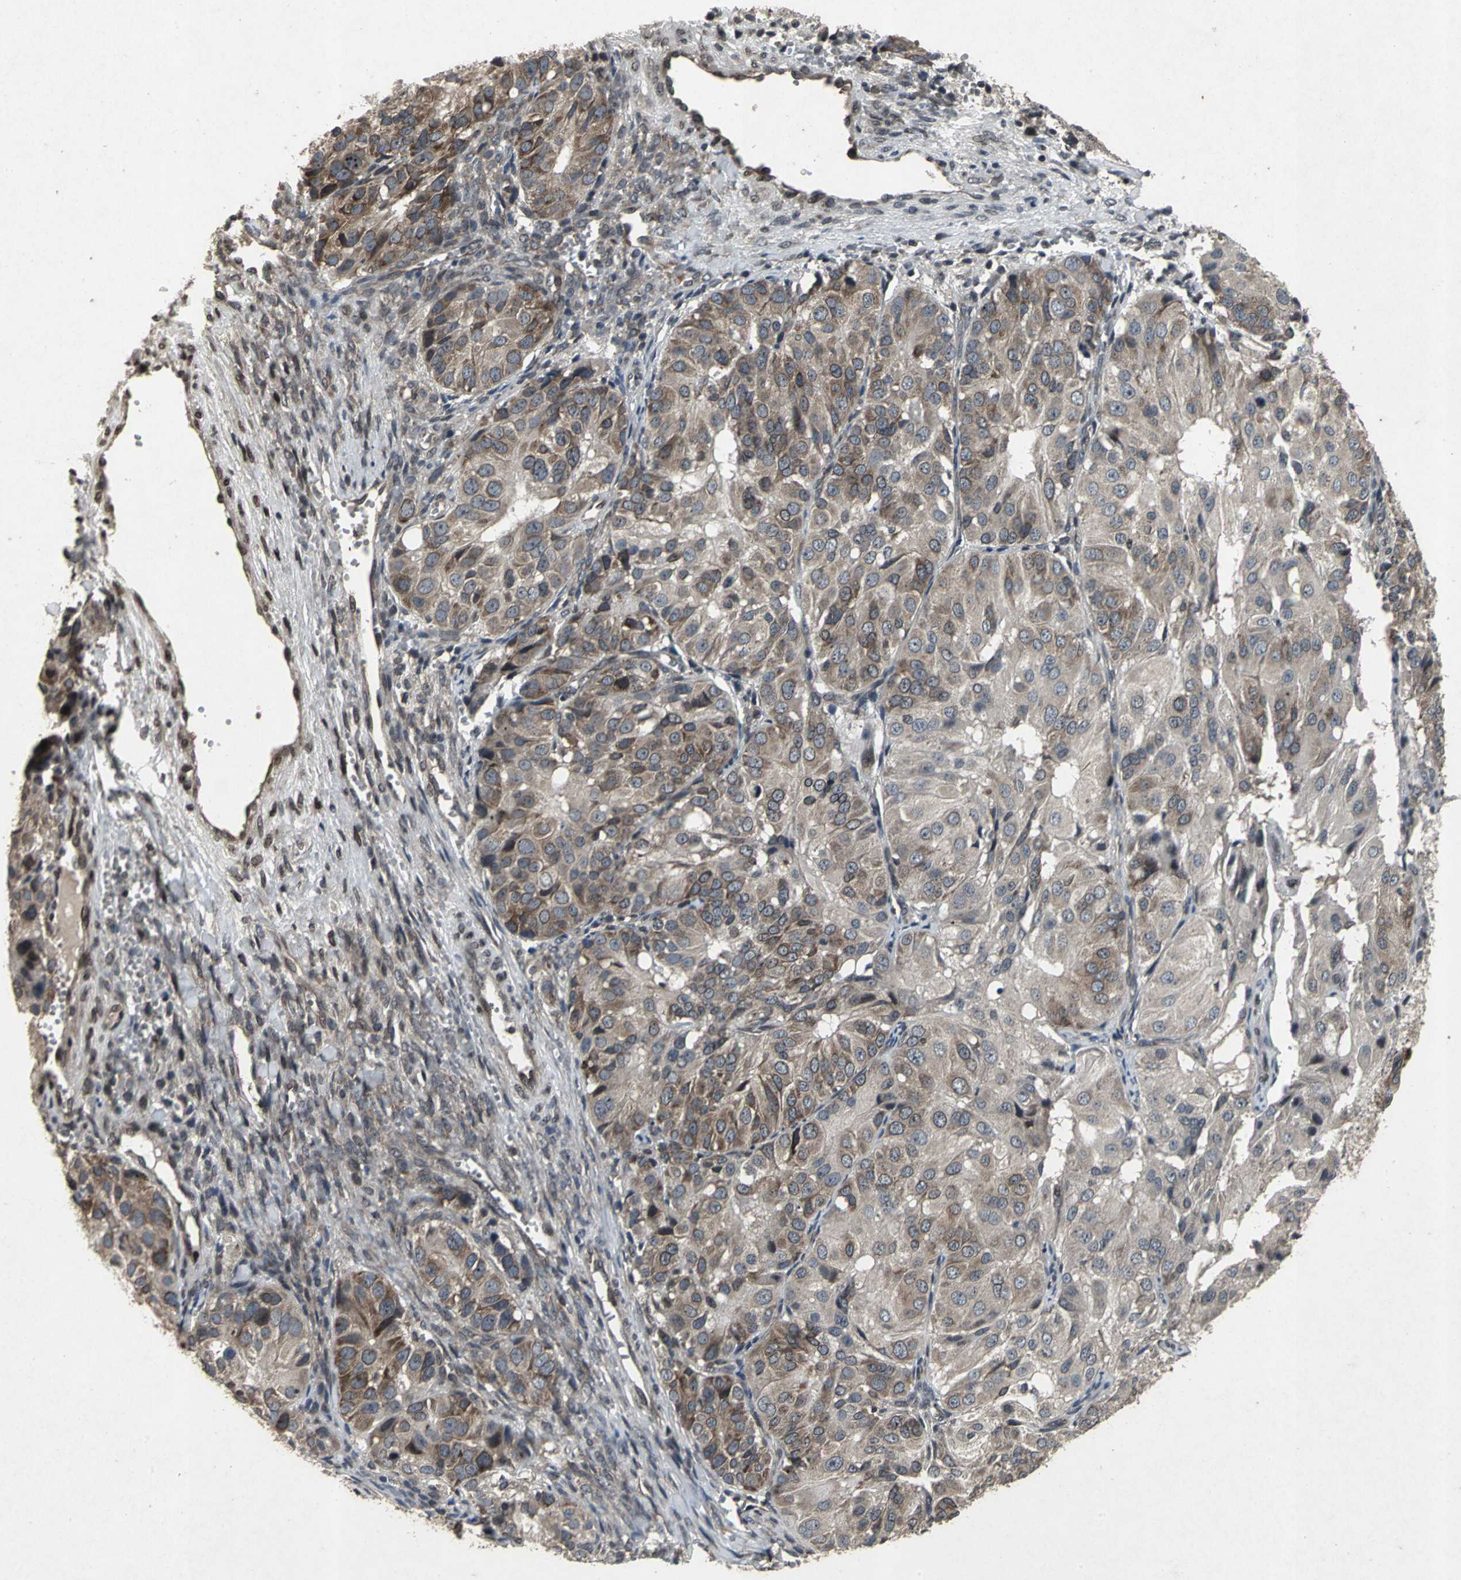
{"staining": {"intensity": "moderate", "quantity": "25%-75%", "location": "cytoplasmic/membranous"}, "tissue": "ovarian cancer", "cell_type": "Tumor cells", "image_type": "cancer", "snomed": [{"axis": "morphology", "description": "Carcinoma, endometroid"}, {"axis": "topography", "description": "Ovary"}], "caption": "Brown immunohistochemical staining in human ovarian cancer displays moderate cytoplasmic/membranous expression in approximately 25%-75% of tumor cells. The staining was performed using DAB, with brown indicating positive protein expression. Nuclei are stained blue with hematoxylin.", "gene": "SH2B3", "patient": {"sex": "female", "age": 51}}